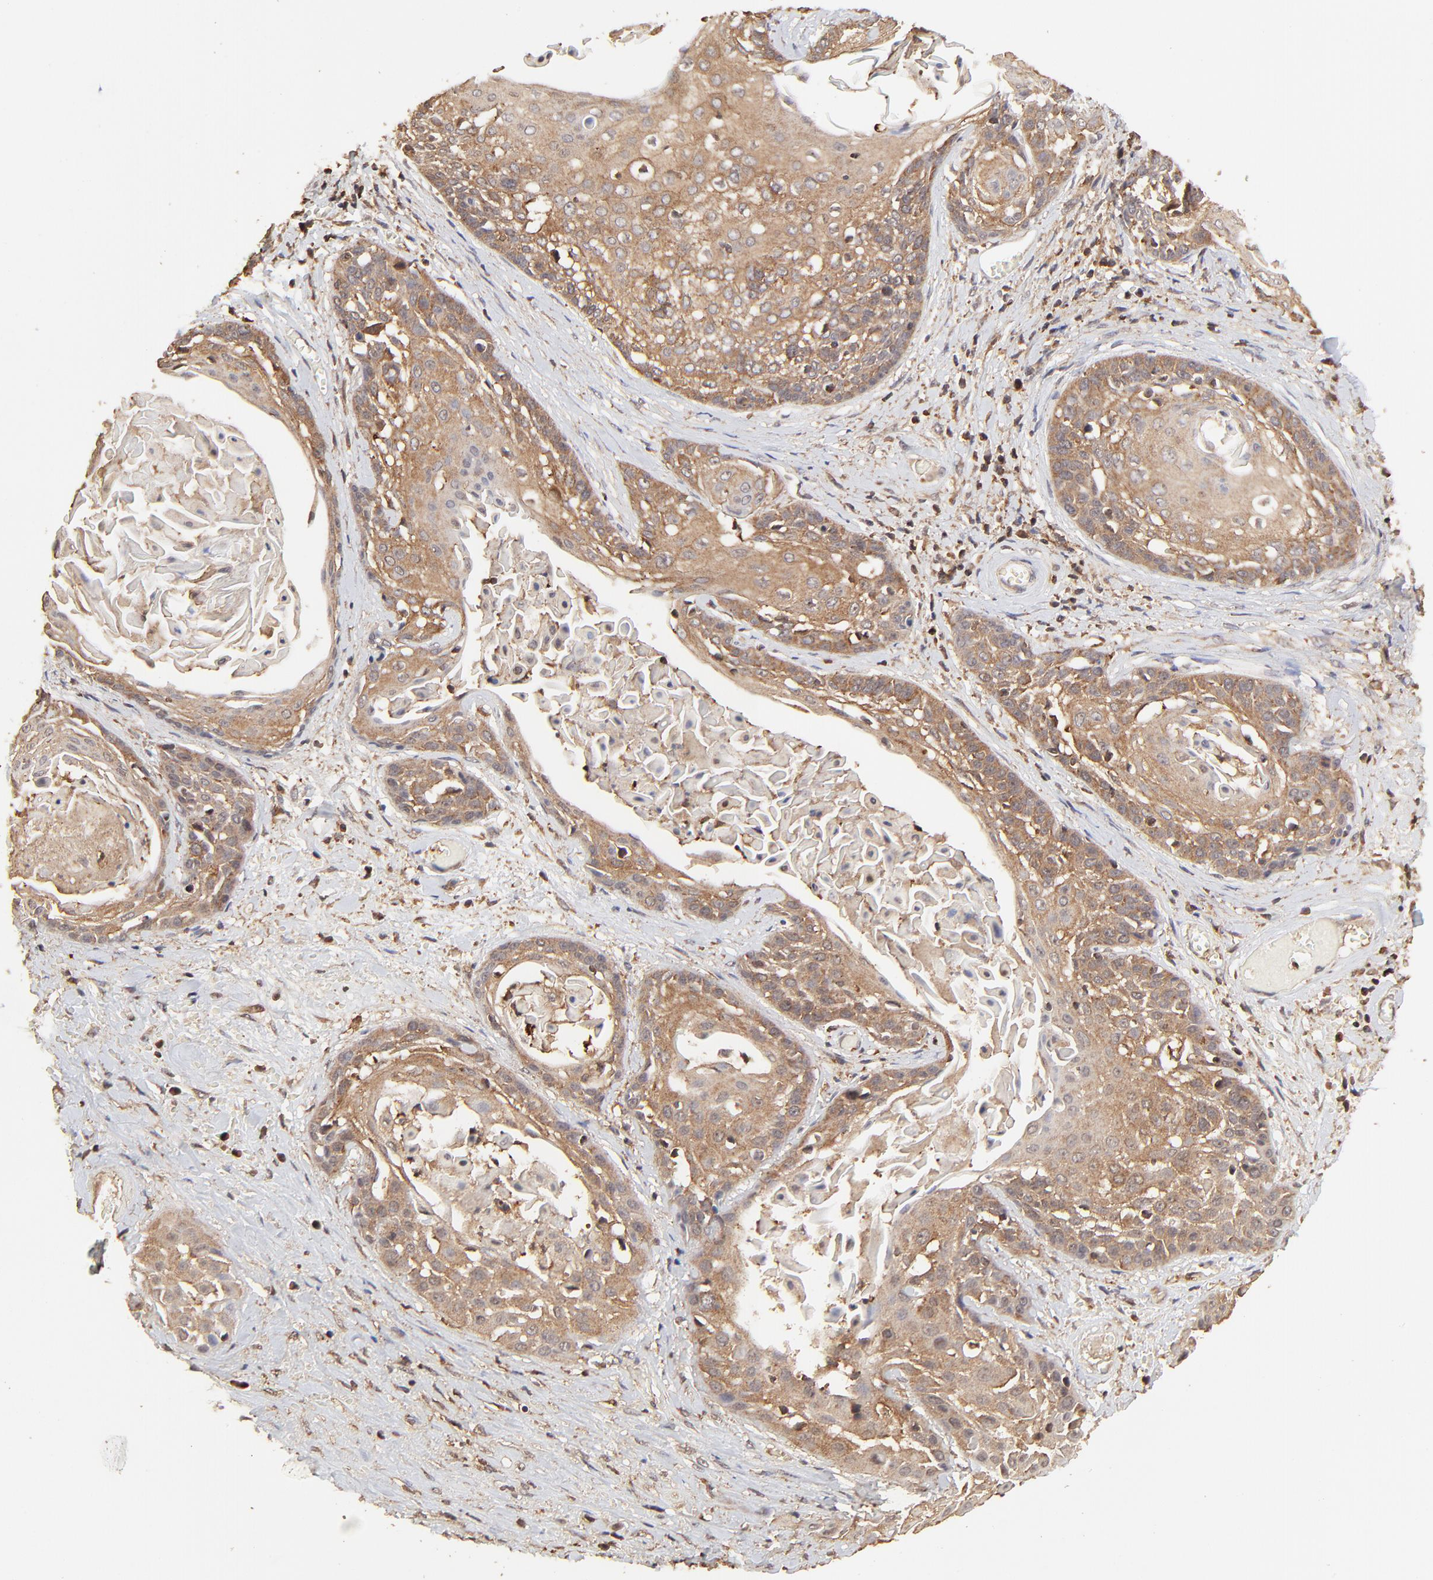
{"staining": {"intensity": "moderate", "quantity": ">75%", "location": "cytoplasmic/membranous"}, "tissue": "cervical cancer", "cell_type": "Tumor cells", "image_type": "cancer", "snomed": [{"axis": "morphology", "description": "Squamous cell carcinoma, NOS"}, {"axis": "topography", "description": "Cervix"}], "caption": "Immunohistochemistry (IHC) photomicrograph of cervical squamous cell carcinoma stained for a protein (brown), which reveals medium levels of moderate cytoplasmic/membranous staining in about >75% of tumor cells.", "gene": "STON2", "patient": {"sex": "female", "age": 57}}